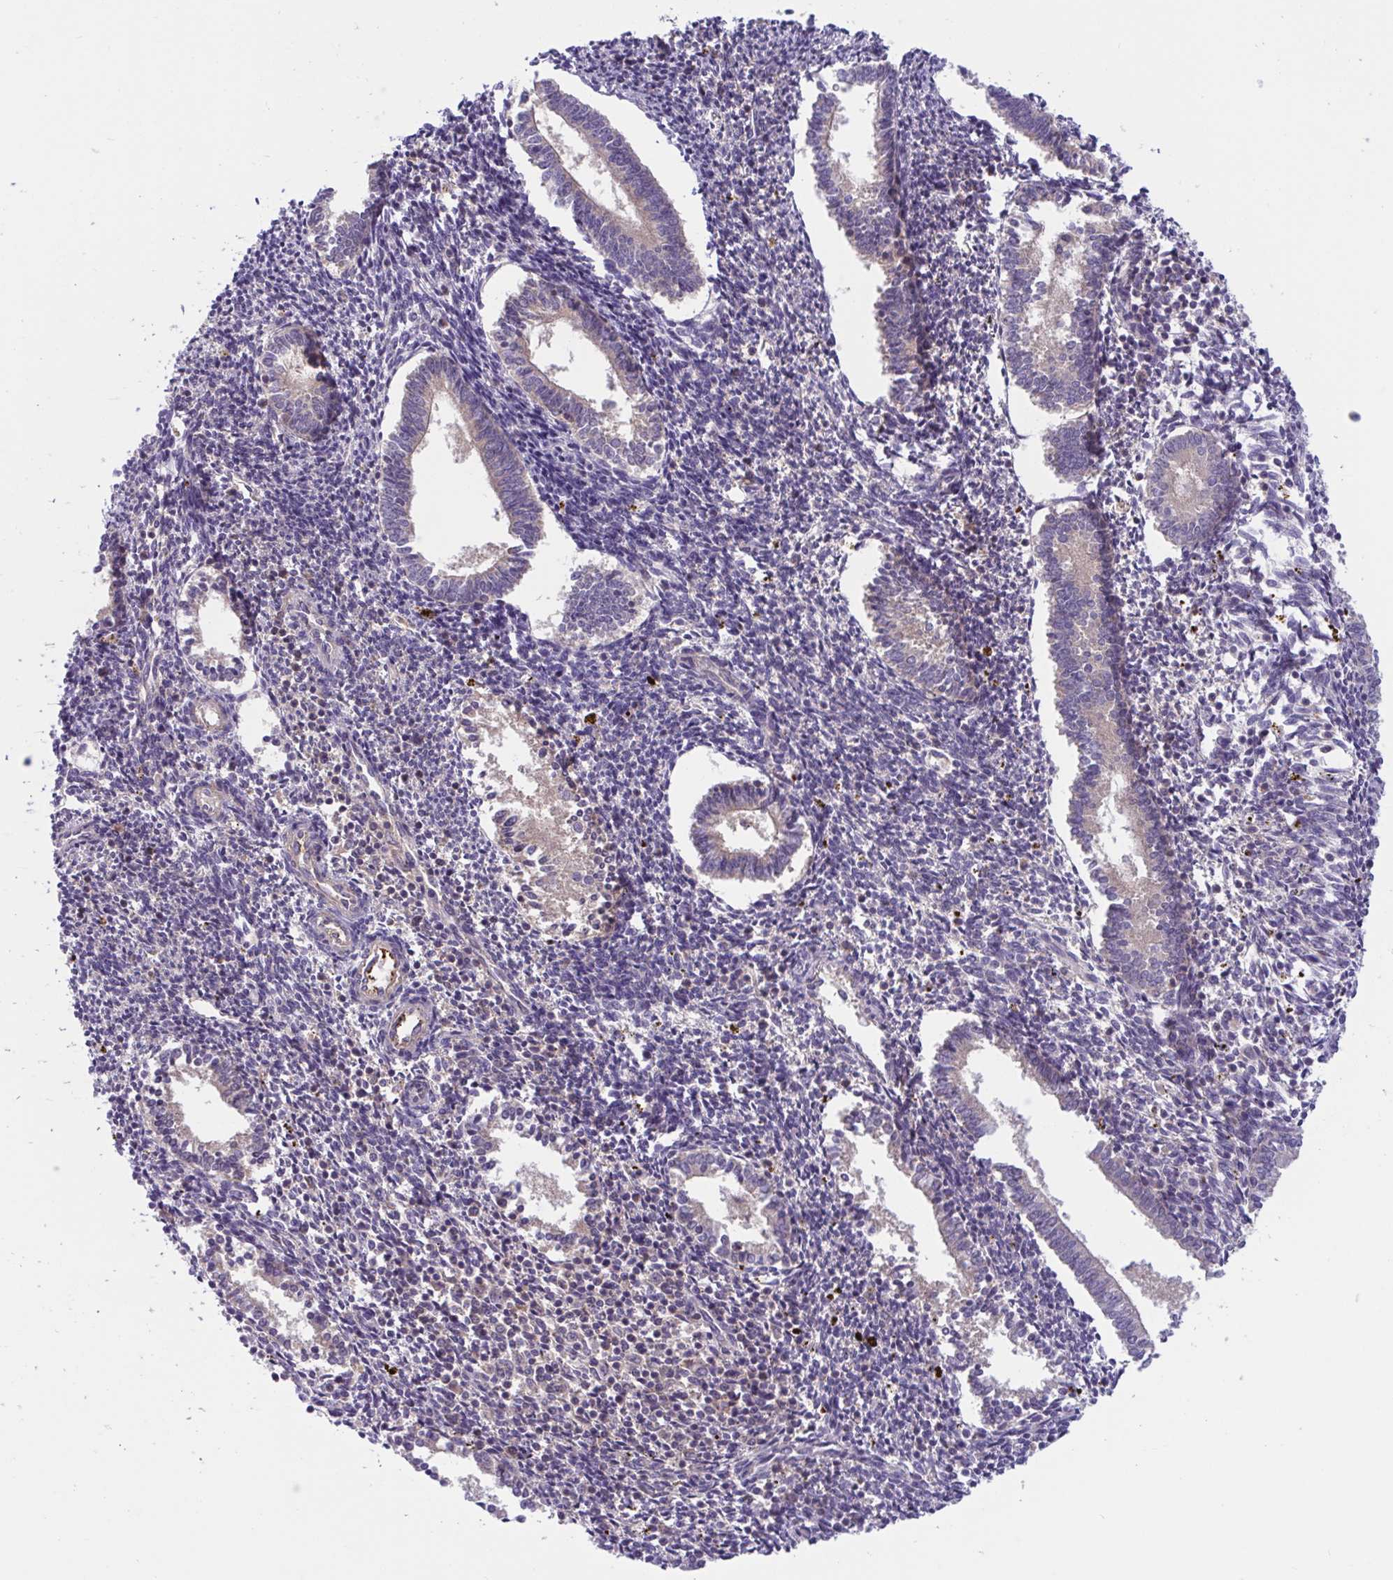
{"staining": {"intensity": "negative", "quantity": "none", "location": "none"}, "tissue": "endometrium", "cell_type": "Cells in endometrial stroma", "image_type": "normal", "snomed": [{"axis": "morphology", "description": "Normal tissue, NOS"}, {"axis": "topography", "description": "Endometrium"}], "caption": "High magnification brightfield microscopy of benign endometrium stained with DAB (3,3'-diaminobenzidine) (brown) and counterstained with hematoxylin (blue): cells in endometrial stroma show no significant positivity. (Immunohistochemistry (ihc), brightfield microscopy, high magnification).", "gene": "WNT9B", "patient": {"sex": "female", "age": 41}}